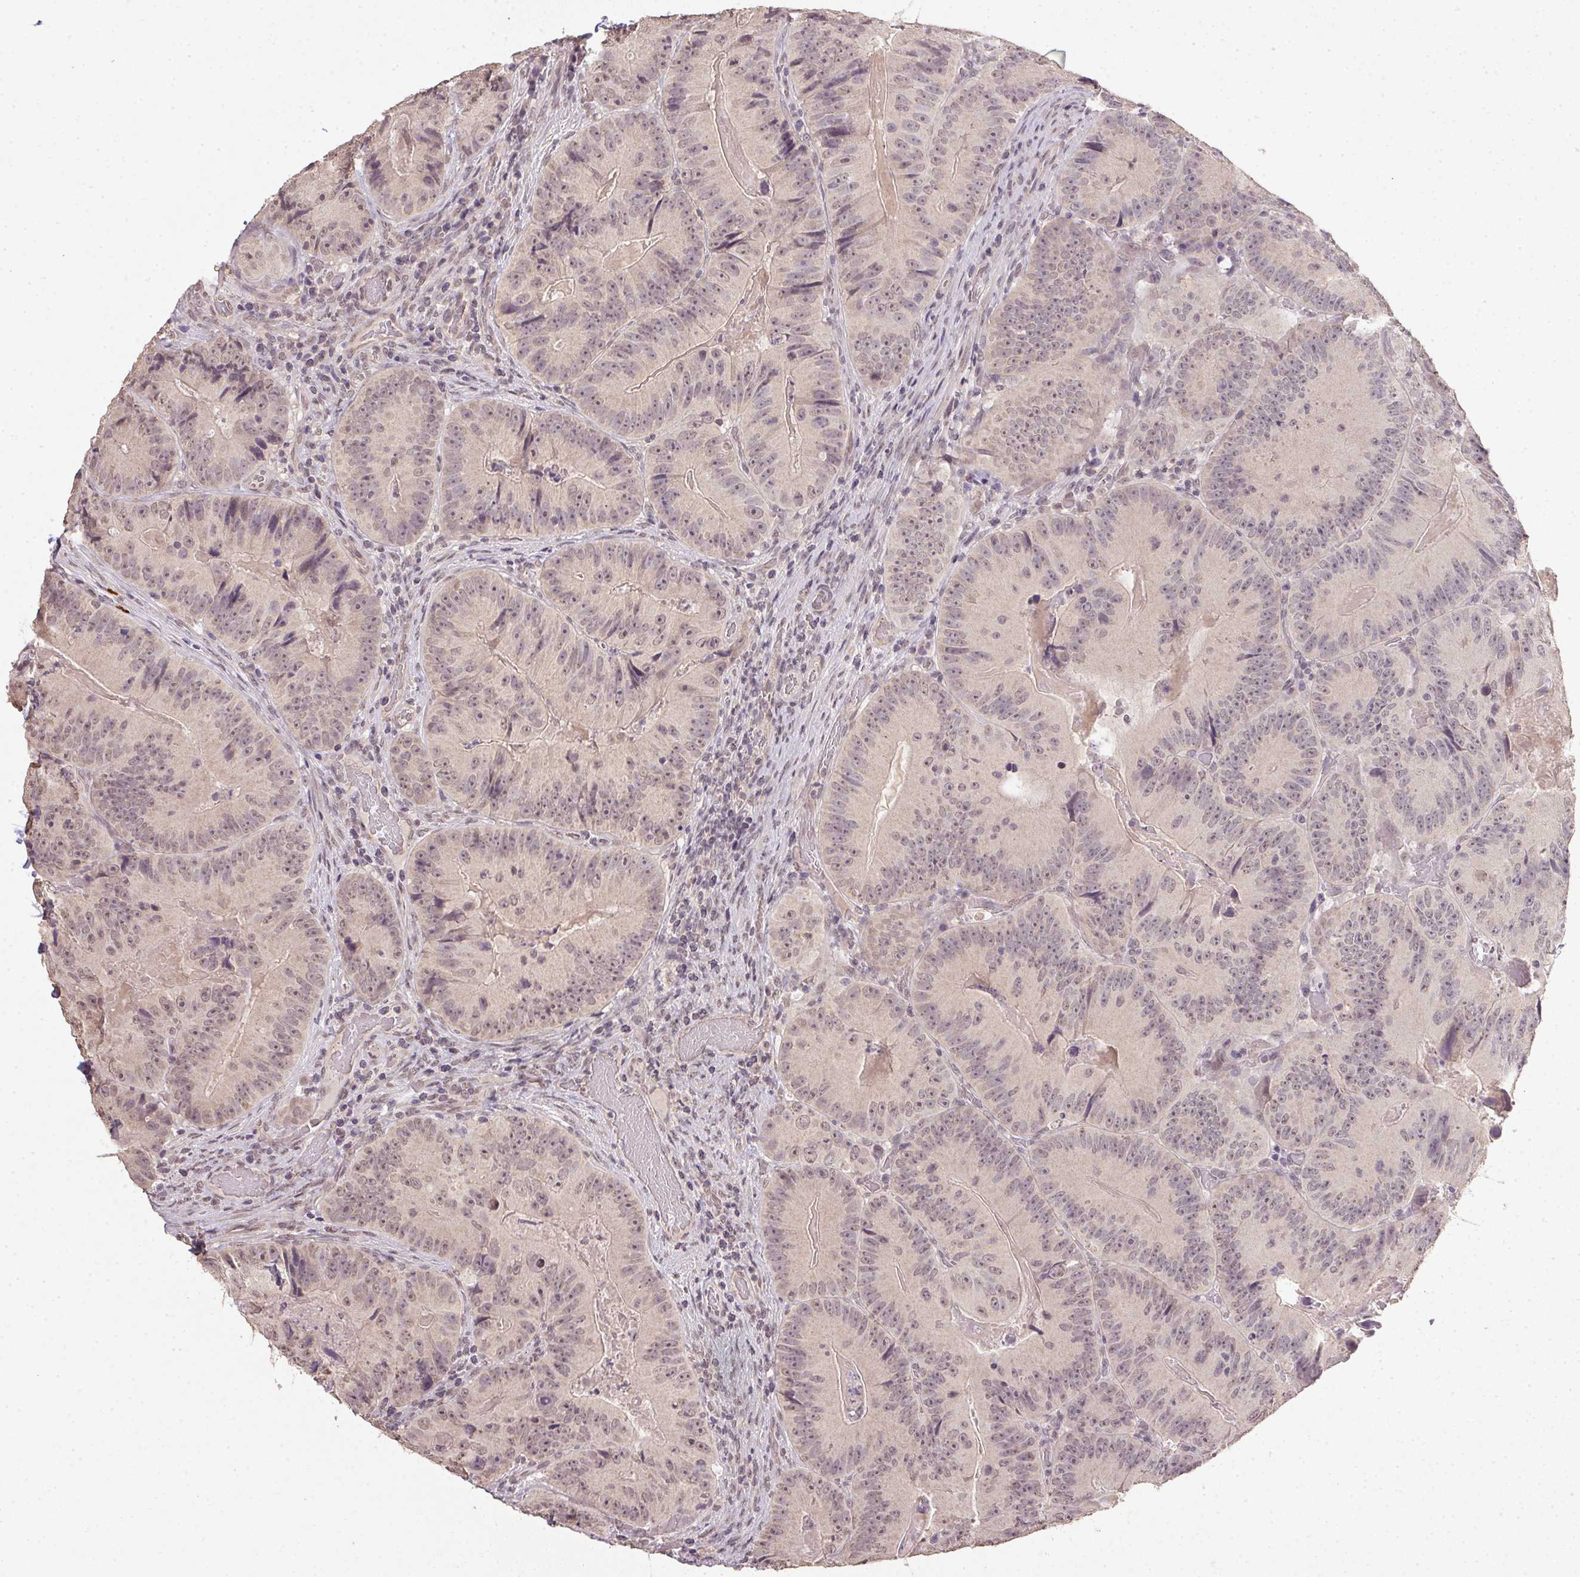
{"staining": {"intensity": "negative", "quantity": "none", "location": "none"}, "tissue": "colorectal cancer", "cell_type": "Tumor cells", "image_type": "cancer", "snomed": [{"axis": "morphology", "description": "Adenocarcinoma, NOS"}, {"axis": "topography", "description": "Colon"}], "caption": "Tumor cells show no significant positivity in adenocarcinoma (colorectal). (Brightfield microscopy of DAB (3,3'-diaminobenzidine) immunohistochemistry (IHC) at high magnification).", "gene": "PPP4R4", "patient": {"sex": "female", "age": 86}}